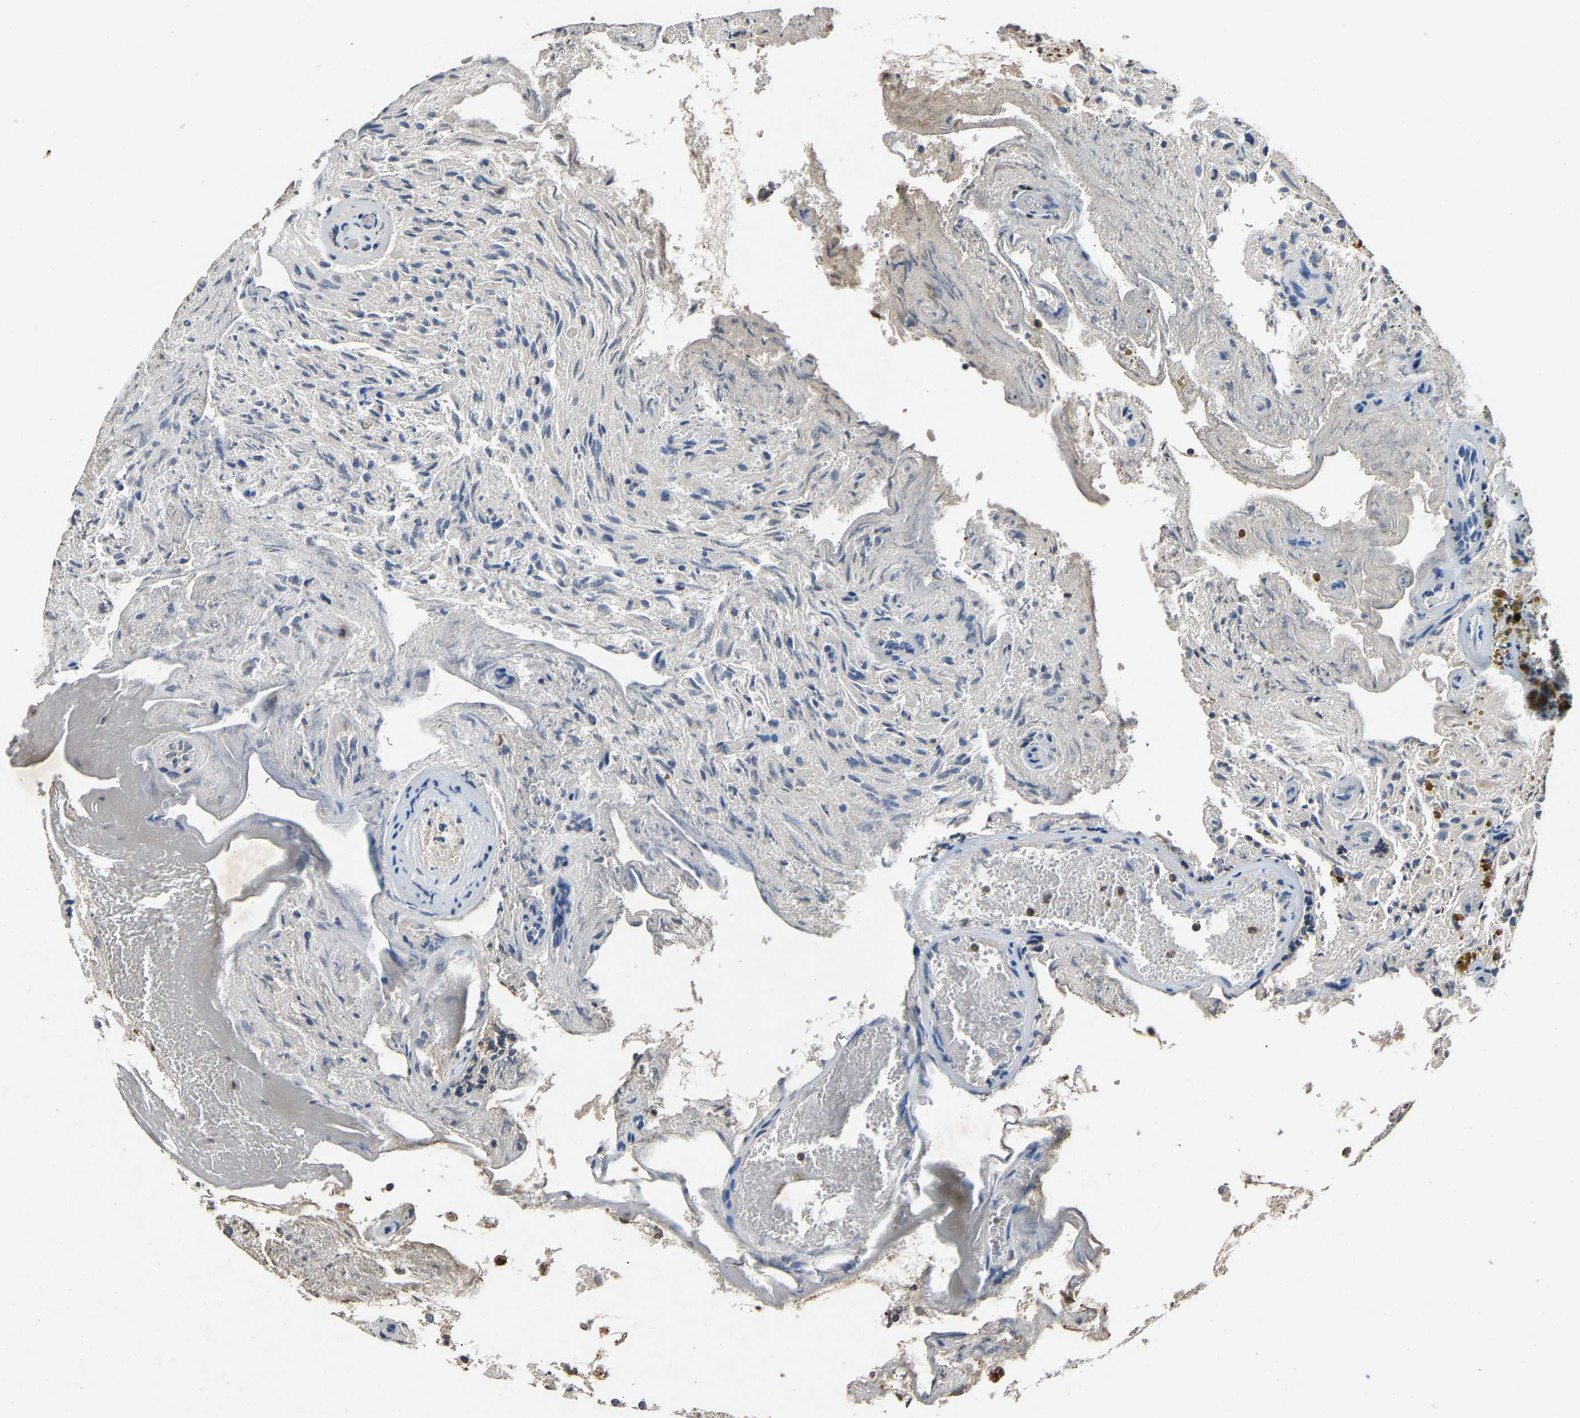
{"staining": {"intensity": "negative", "quantity": "none", "location": "none"}, "tissue": "glioma", "cell_type": "Tumor cells", "image_type": "cancer", "snomed": [{"axis": "morphology", "description": "Glioma, malignant, High grade"}, {"axis": "topography", "description": "Brain"}], "caption": "Immunohistochemical staining of human malignant glioma (high-grade) exhibits no significant positivity in tumor cells.", "gene": "PPID", "patient": {"sex": "female", "age": 59}}